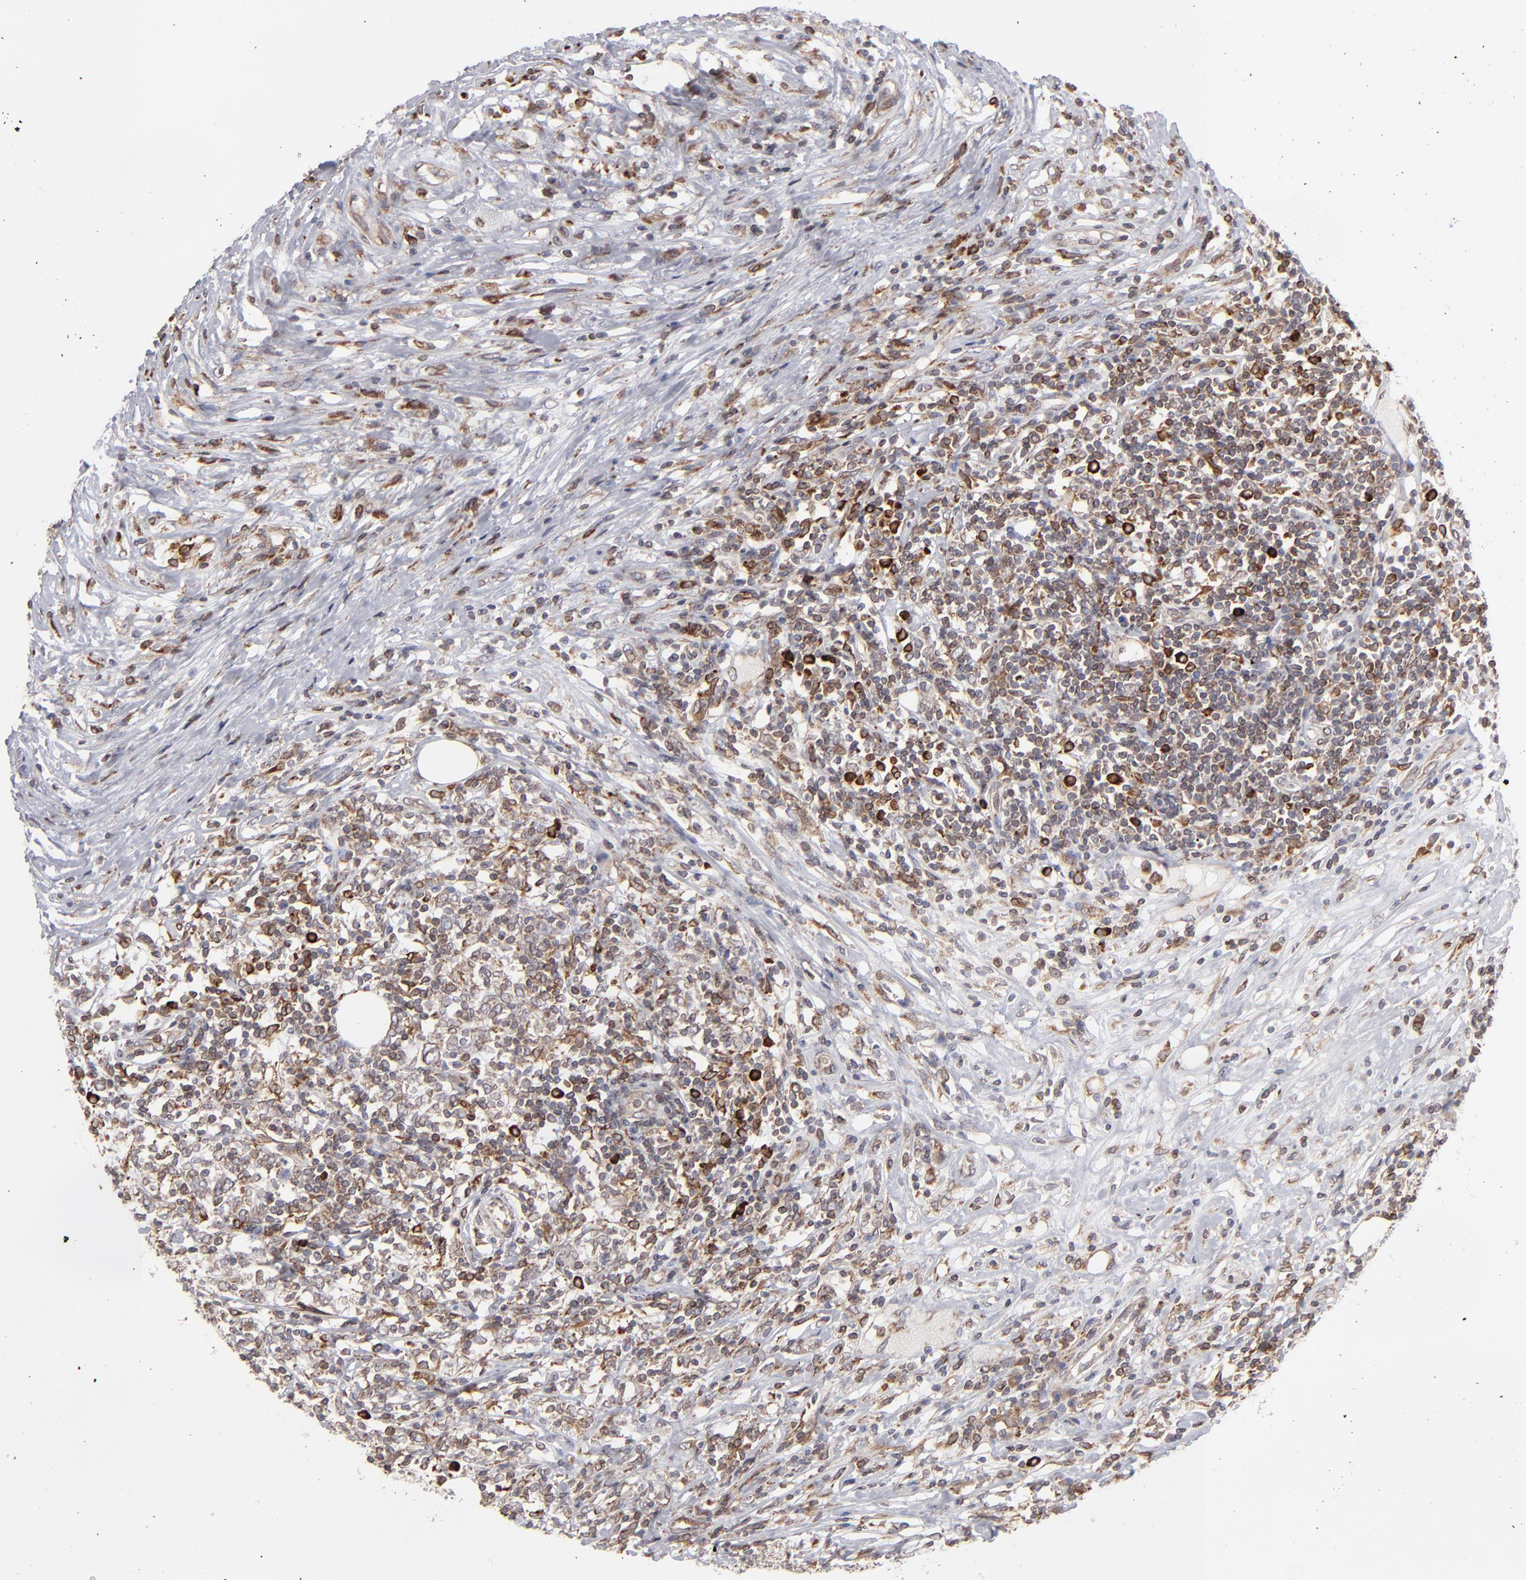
{"staining": {"intensity": "moderate", "quantity": ">75%", "location": "cytoplasmic/membranous"}, "tissue": "lymphoma", "cell_type": "Tumor cells", "image_type": "cancer", "snomed": [{"axis": "morphology", "description": "Malignant lymphoma, non-Hodgkin's type, High grade"}, {"axis": "topography", "description": "Lymph node"}], "caption": "DAB immunohistochemical staining of human lymphoma displays moderate cytoplasmic/membranous protein staining in approximately >75% of tumor cells.", "gene": "TMX1", "patient": {"sex": "female", "age": 84}}